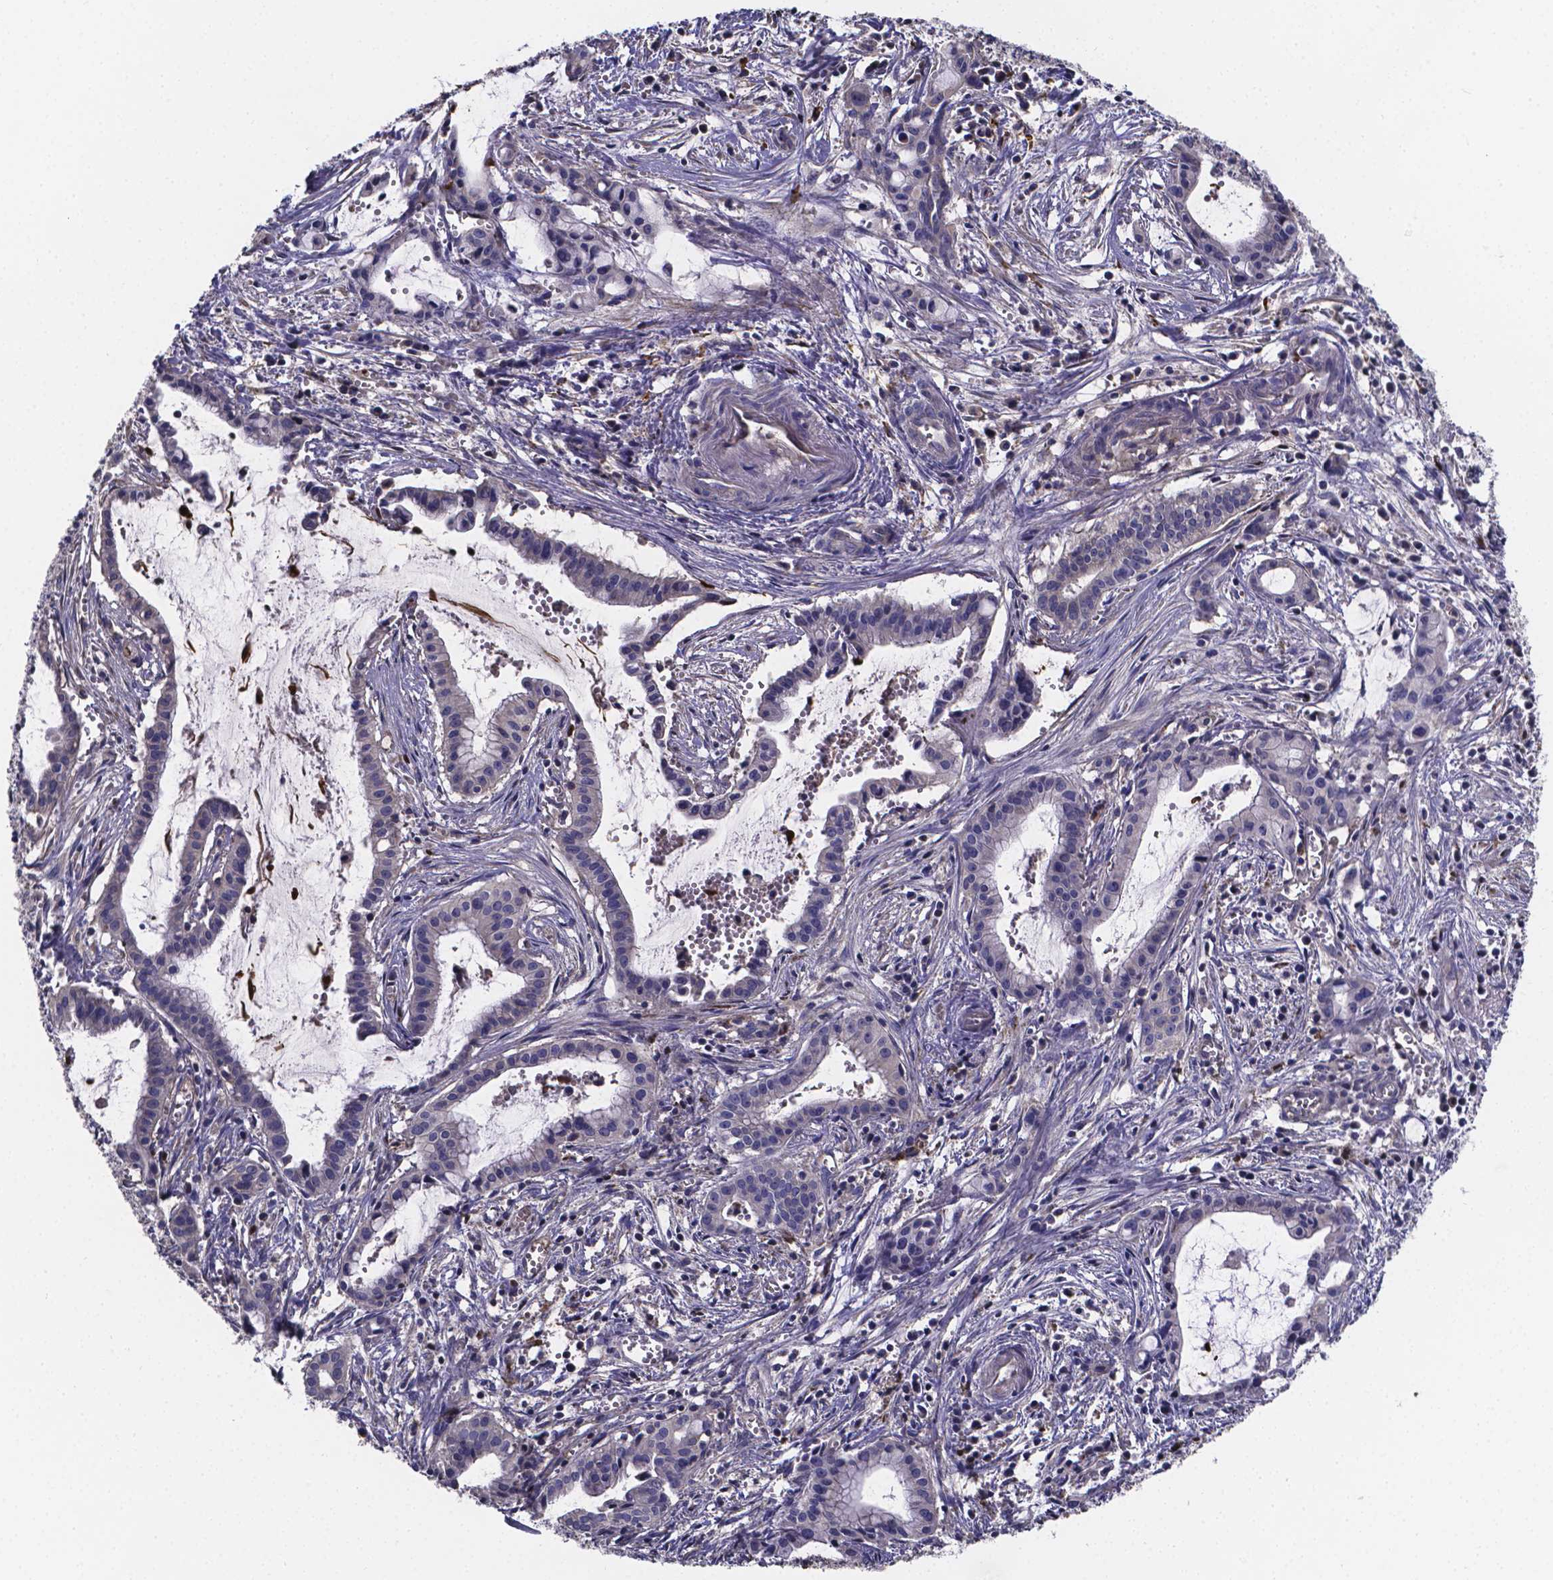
{"staining": {"intensity": "negative", "quantity": "none", "location": "none"}, "tissue": "pancreatic cancer", "cell_type": "Tumor cells", "image_type": "cancer", "snomed": [{"axis": "morphology", "description": "Adenocarcinoma, NOS"}, {"axis": "topography", "description": "Pancreas"}], "caption": "Immunohistochemistry image of neoplastic tissue: human pancreatic cancer stained with DAB displays no significant protein staining in tumor cells.", "gene": "SFRP4", "patient": {"sex": "male", "age": 48}}